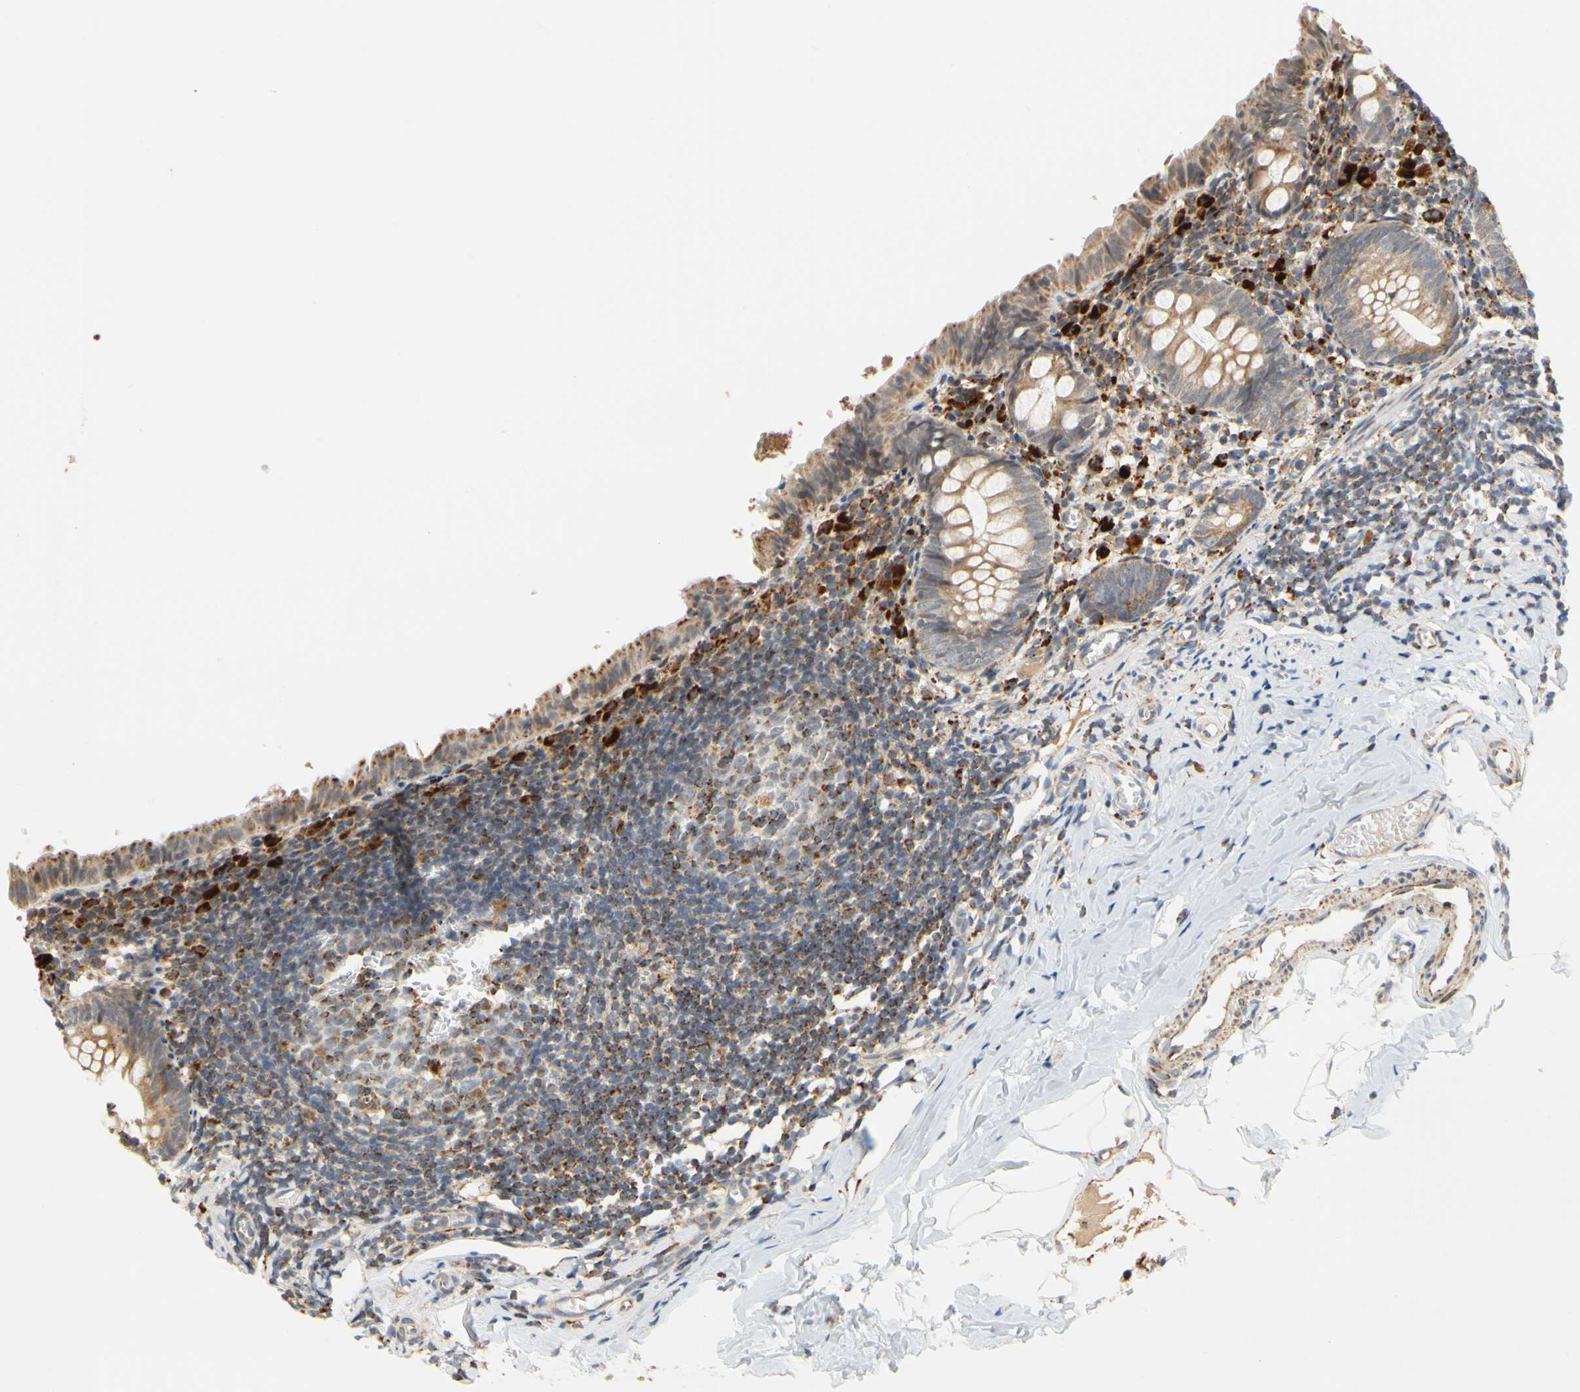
{"staining": {"intensity": "moderate", "quantity": "25%-75%", "location": "cytoplasmic/membranous"}, "tissue": "appendix", "cell_type": "Glandular cells", "image_type": "normal", "snomed": [{"axis": "morphology", "description": "Normal tissue, NOS"}, {"axis": "topography", "description": "Appendix"}], "caption": "DAB immunohistochemical staining of unremarkable human appendix exhibits moderate cytoplasmic/membranous protein expression in about 25%-75% of glandular cells. (DAB IHC, brown staining for protein, blue staining for nuclei).", "gene": "SFXN3", "patient": {"sex": "female", "age": 10}}